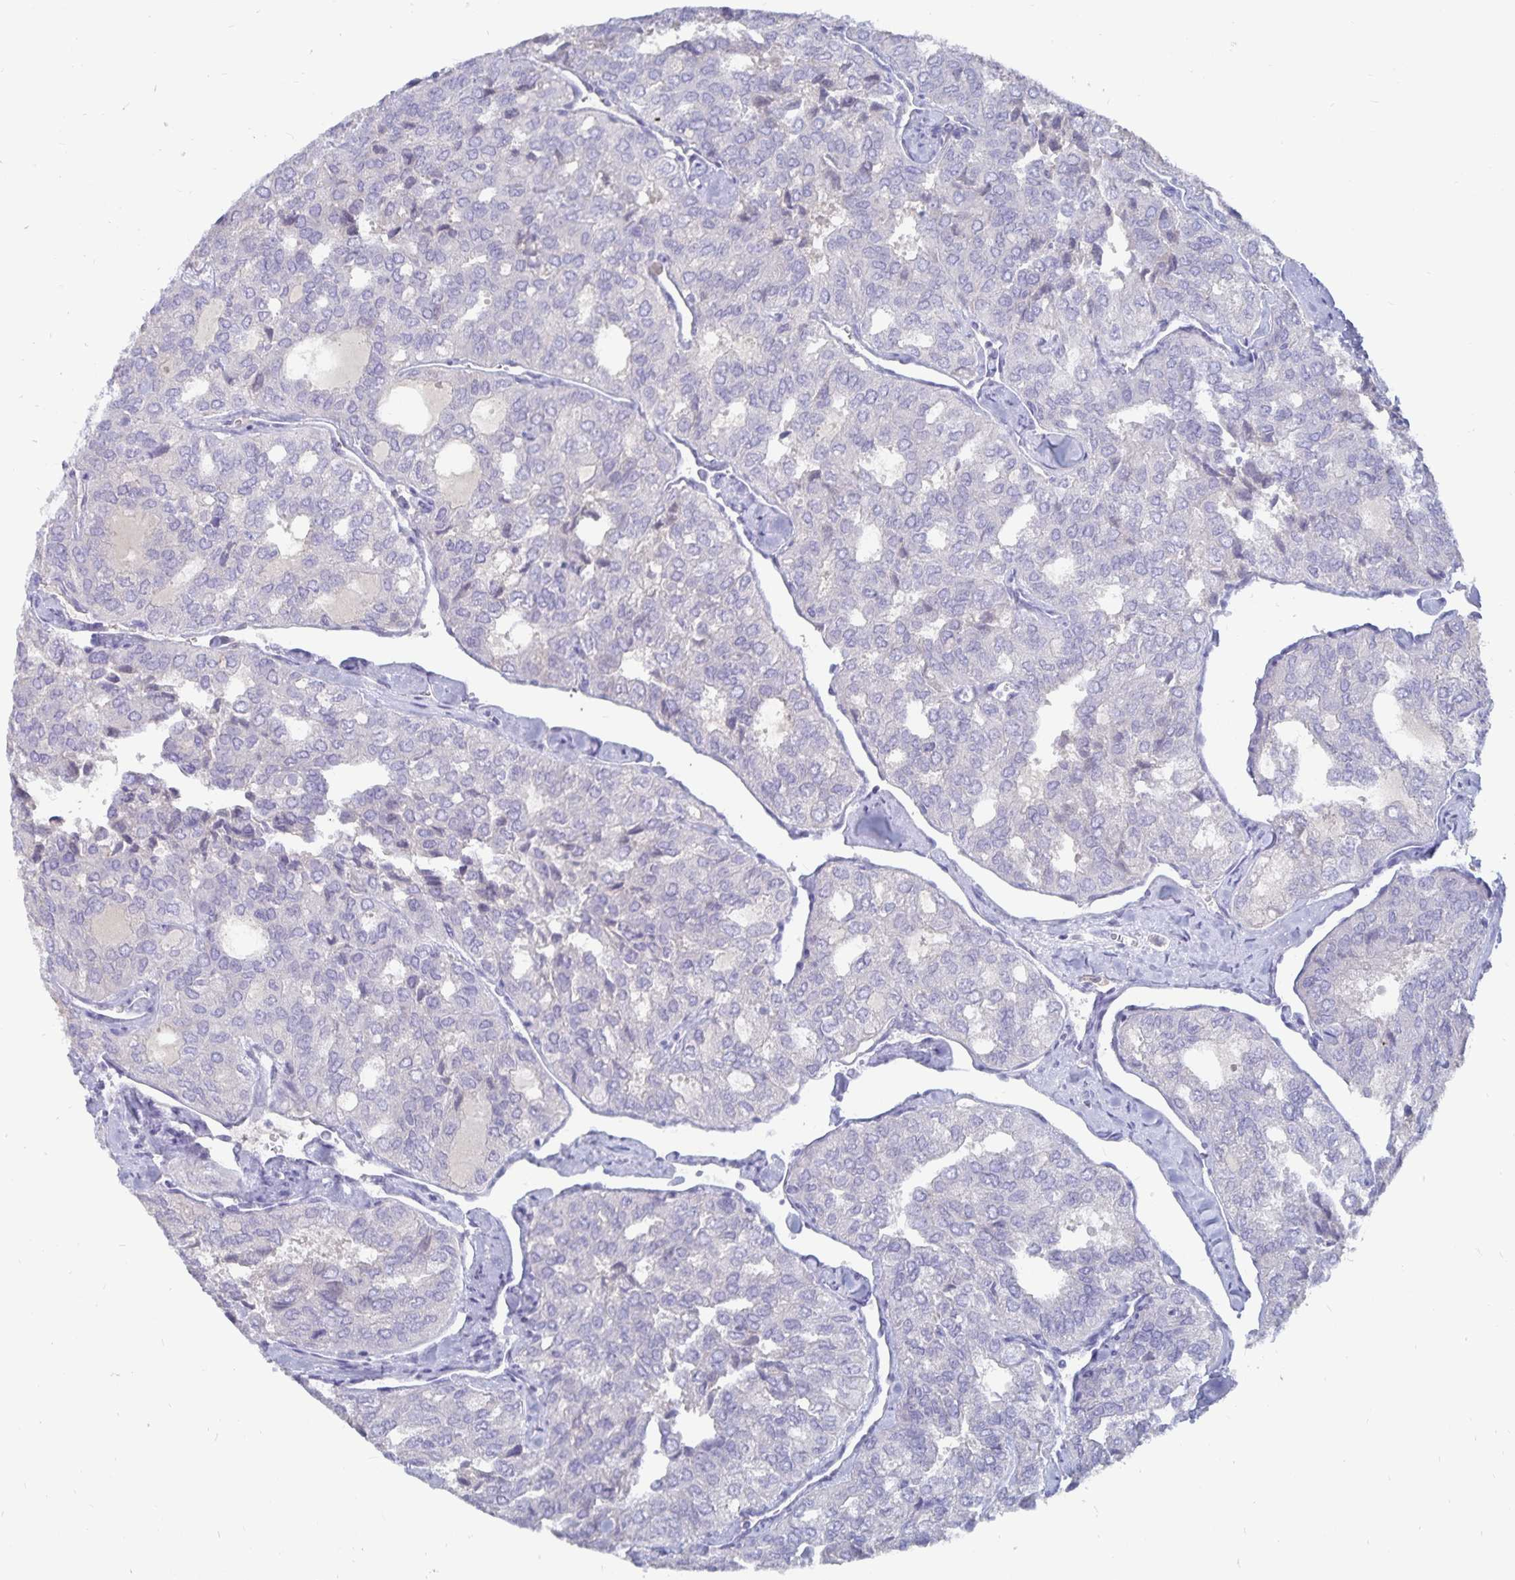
{"staining": {"intensity": "negative", "quantity": "none", "location": "none"}, "tissue": "thyroid cancer", "cell_type": "Tumor cells", "image_type": "cancer", "snomed": [{"axis": "morphology", "description": "Follicular adenoma carcinoma, NOS"}, {"axis": "topography", "description": "Thyroid gland"}], "caption": "IHC of thyroid cancer displays no positivity in tumor cells.", "gene": "CFAP69", "patient": {"sex": "male", "age": 75}}